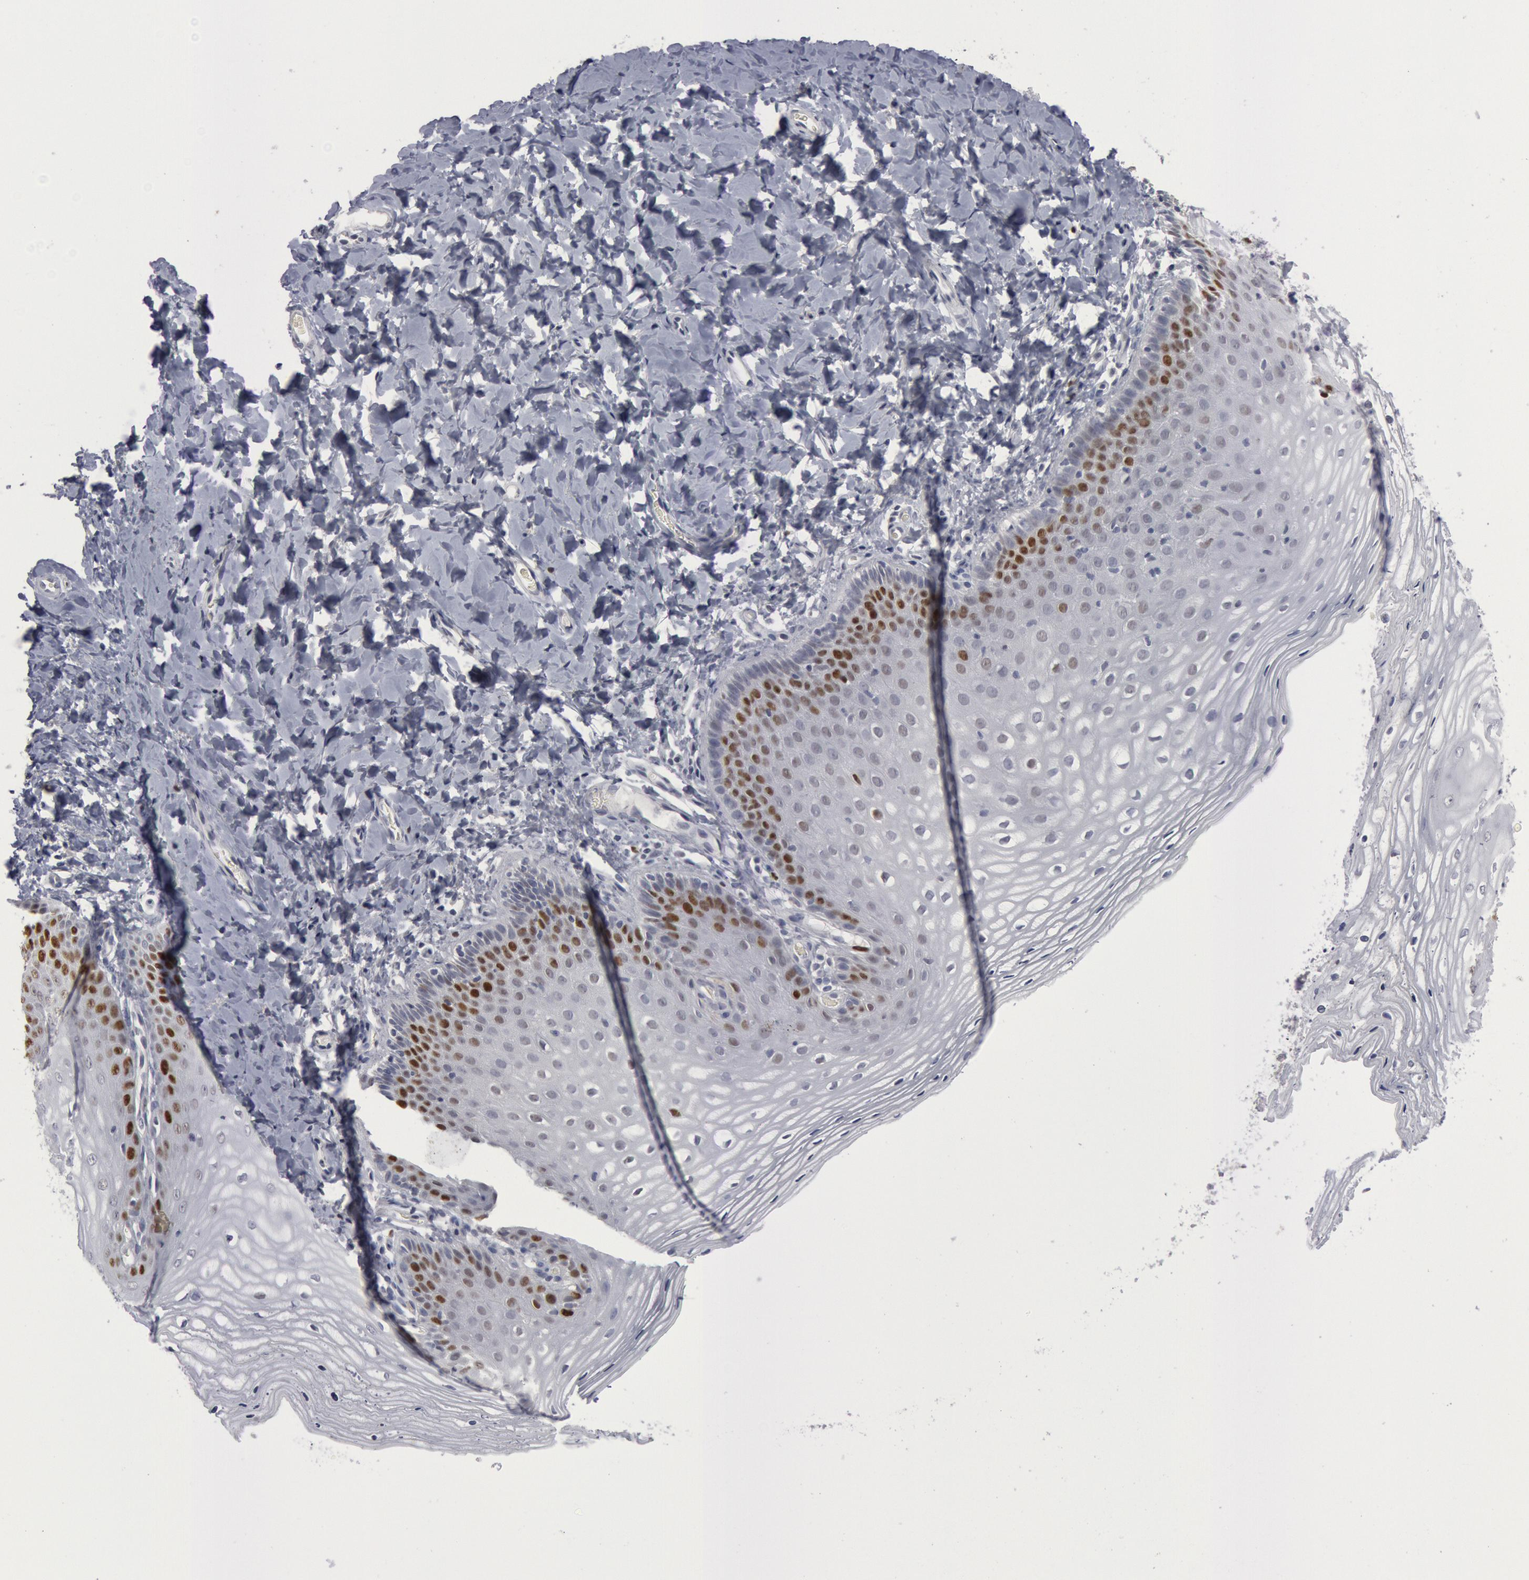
{"staining": {"intensity": "strong", "quantity": "<25%", "location": "nuclear"}, "tissue": "vagina", "cell_type": "Squamous epithelial cells", "image_type": "normal", "snomed": [{"axis": "morphology", "description": "Normal tissue, NOS"}, {"axis": "topography", "description": "Vagina"}], "caption": "This micrograph reveals normal vagina stained with immunohistochemistry to label a protein in brown. The nuclear of squamous epithelial cells show strong positivity for the protein. Nuclei are counter-stained blue.", "gene": "WDHD1", "patient": {"sex": "female", "age": 55}}